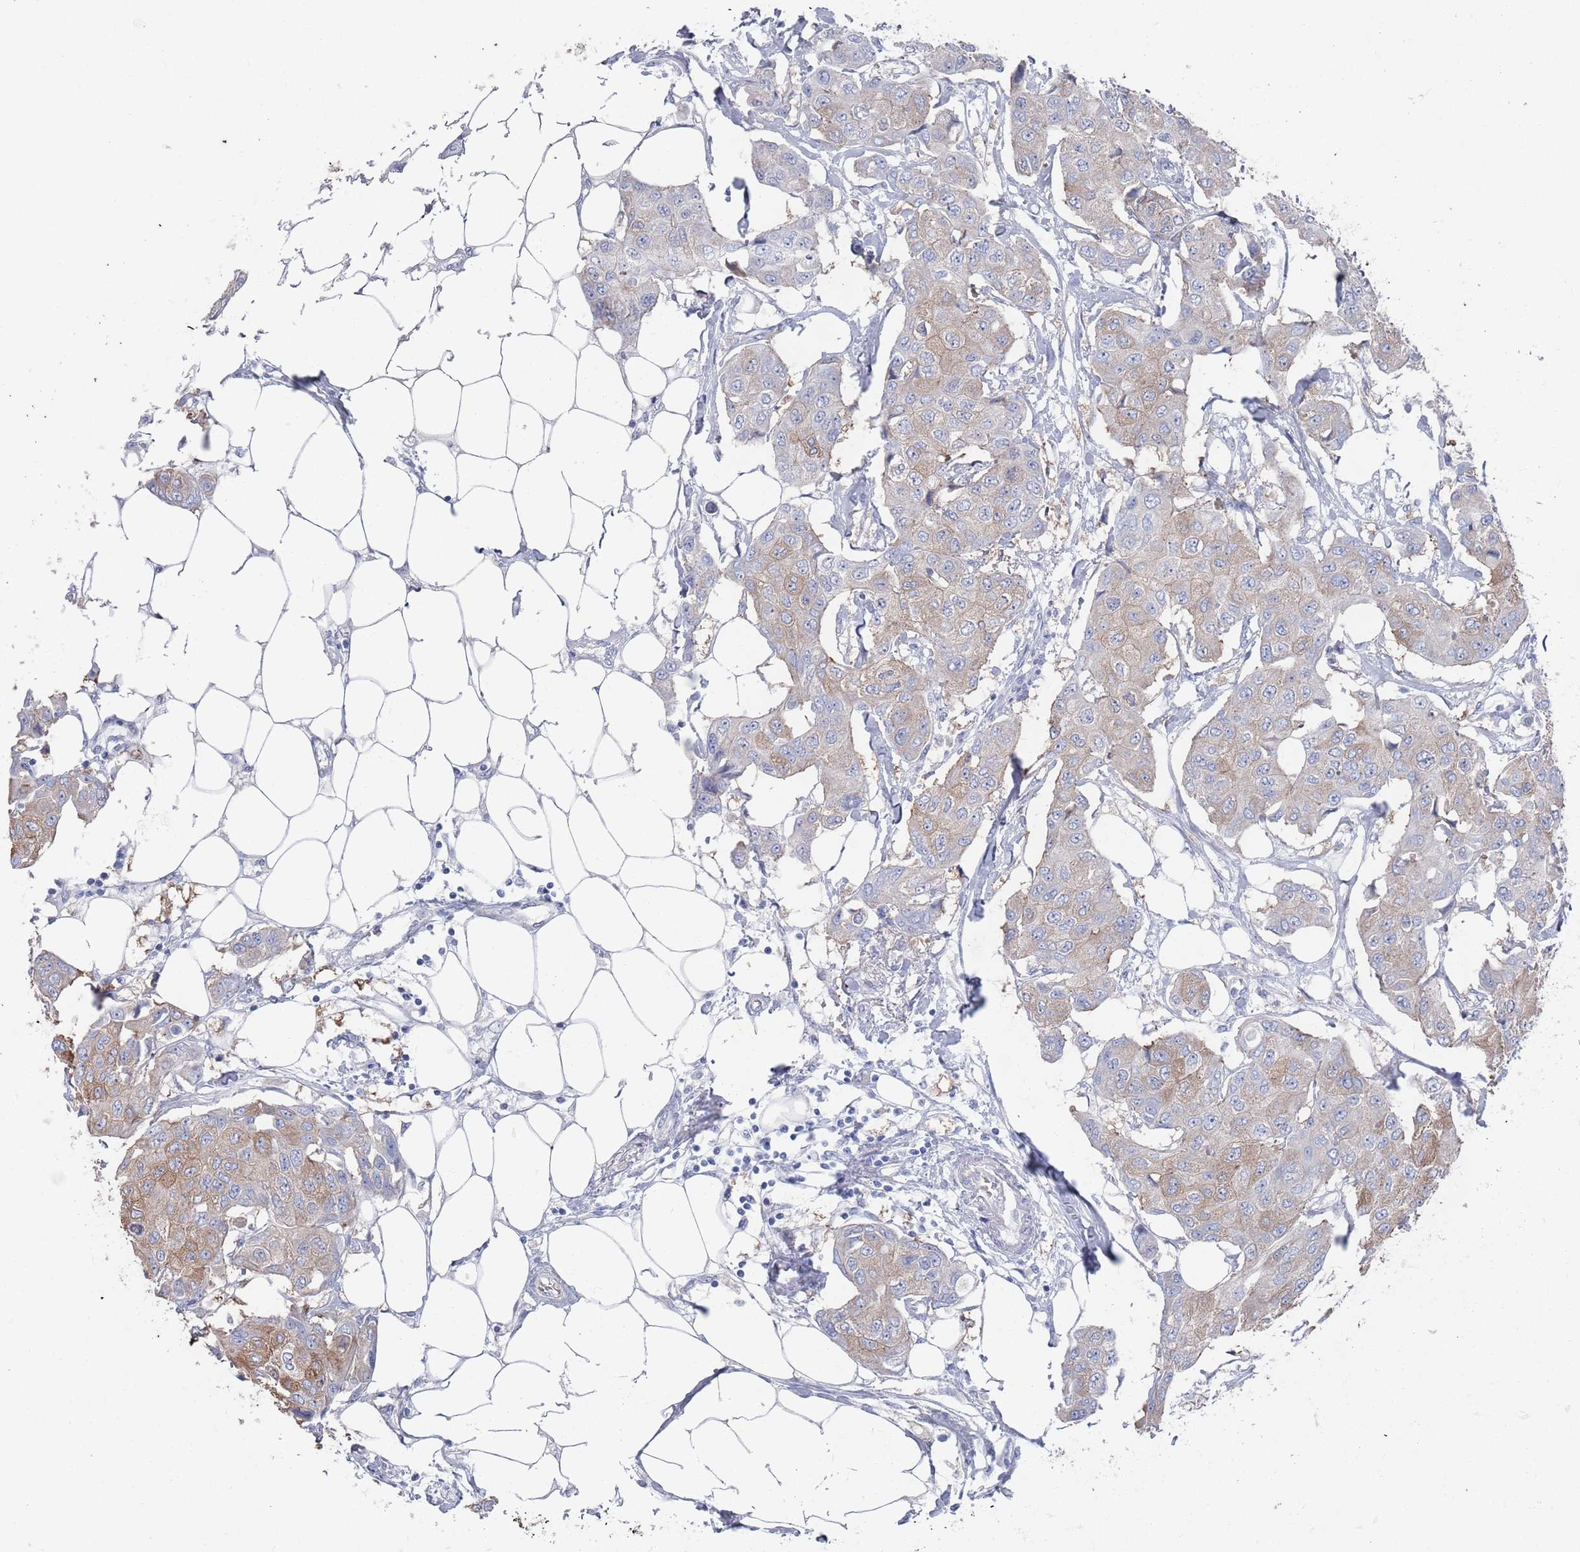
{"staining": {"intensity": "weak", "quantity": "25%-75%", "location": "cytoplasmic/membranous"}, "tissue": "breast cancer", "cell_type": "Tumor cells", "image_type": "cancer", "snomed": [{"axis": "morphology", "description": "Duct carcinoma"}, {"axis": "topography", "description": "Breast"}, {"axis": "topography", "description": "Lymph node"}], "caption": "Immunohistochemical staining of human breast invasive ductal carcinoma displays weak cytoplasmic/membranous protein staining in about 25%-75% of tumor cells. Ihc stains the protein of interest in brown and the nuclei are stained blue.", "gene": "TMCO3", "patient": {"sex": "female", "age": 80}}